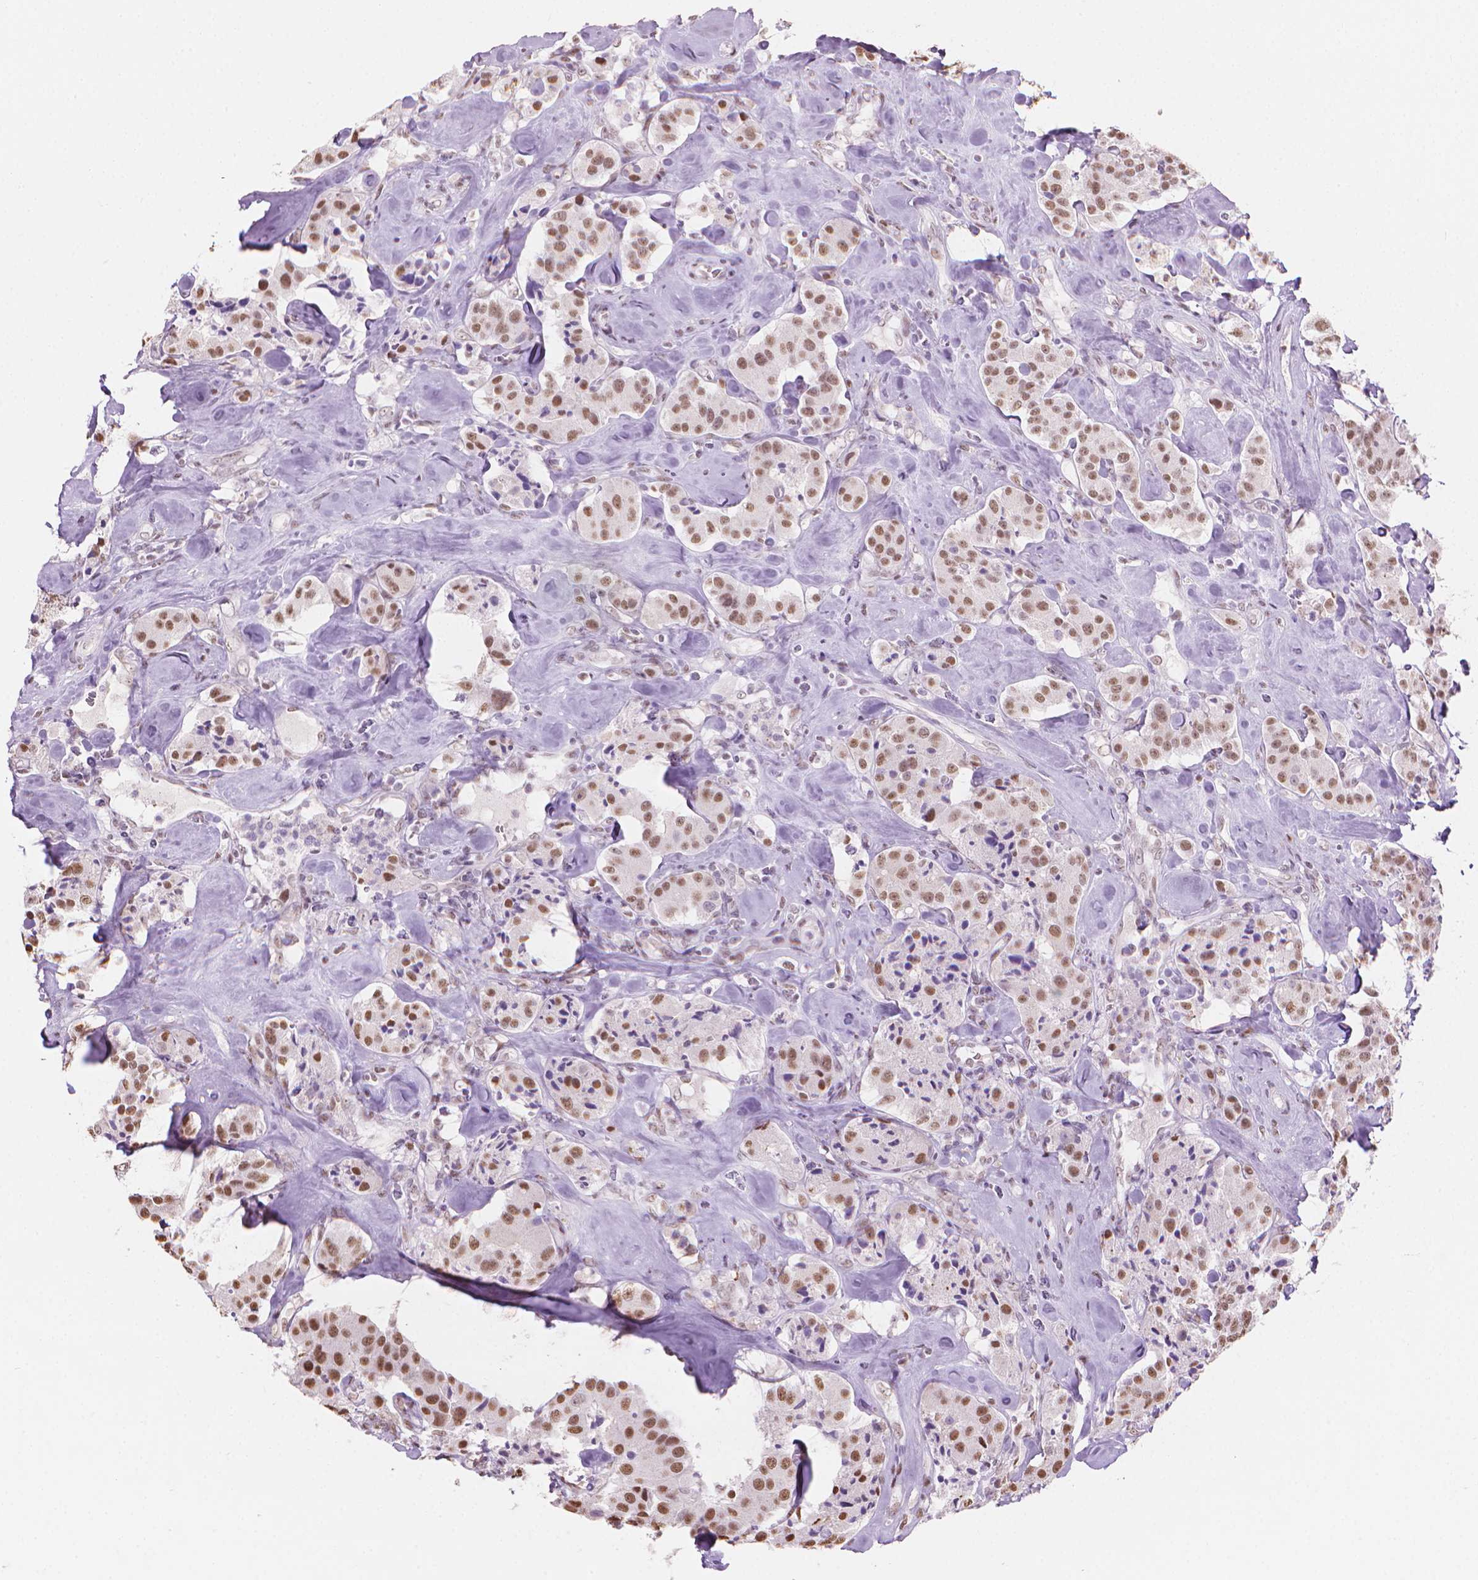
{"staining": {"intensity": "moderate", "quantity": ">75%", "location": "nuclear"}, "tissue": "carcinoid", "cell_type": "Tumor cells", "image_type": "cancer", "snomed": [{"axis": "morphology", "description": "Carcinoid, malignant, NOS"}, {"axis": "topography", "description": "Pancreas"}], "caption": "Carcinoid stained with a protein marker reveals moderate staining in tumor cells.", "gene": "PIAS2", "patient": {"sex": "male", "age": 41}}